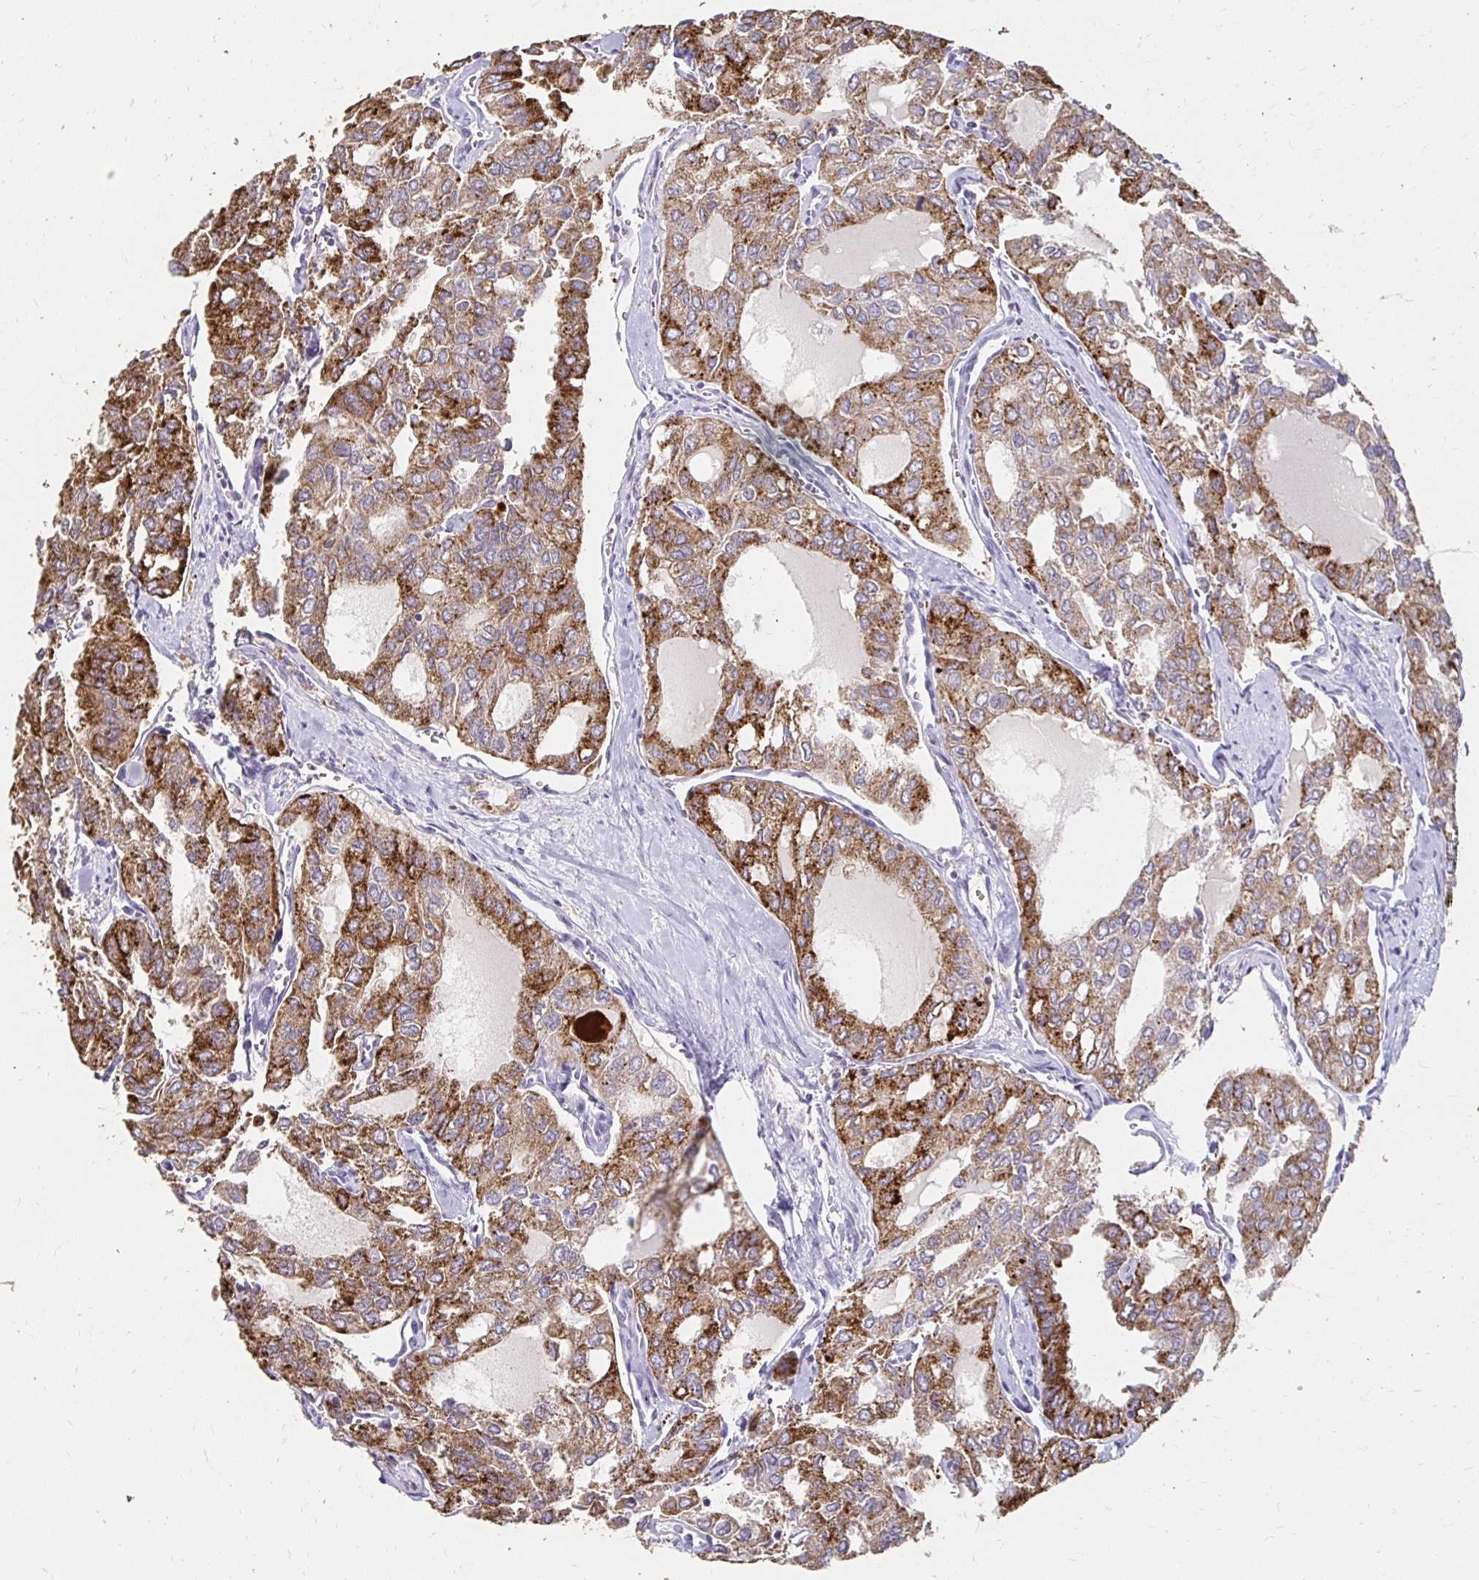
{"staining": {"intensity": "strong", "quantity": "25%-75%", "location": "cytoplasmic/membranous"}, "tissue": "thyroid cancer", "cell_type": "Tumor cells", "image_type": "cancer", "snomed": [{"axis": "morphology", "description": "Follicular adenoma carcinoma, NOS"}, {"axis": "topography", "description": "Thyroid gland"}], "caption": "DAB (3,3'-diaminobenzidine) immunohistochemical staining of human thyroid follicular adenoma carcinoma demonstrates strong cytoplasmic/membranous protein staining in about 25%-75% of tumor cells. The protein is shown in brown color, while the nuclei are stained blue.", "gene": "GK2", "patient": {"sex": "male", "age": 75}}